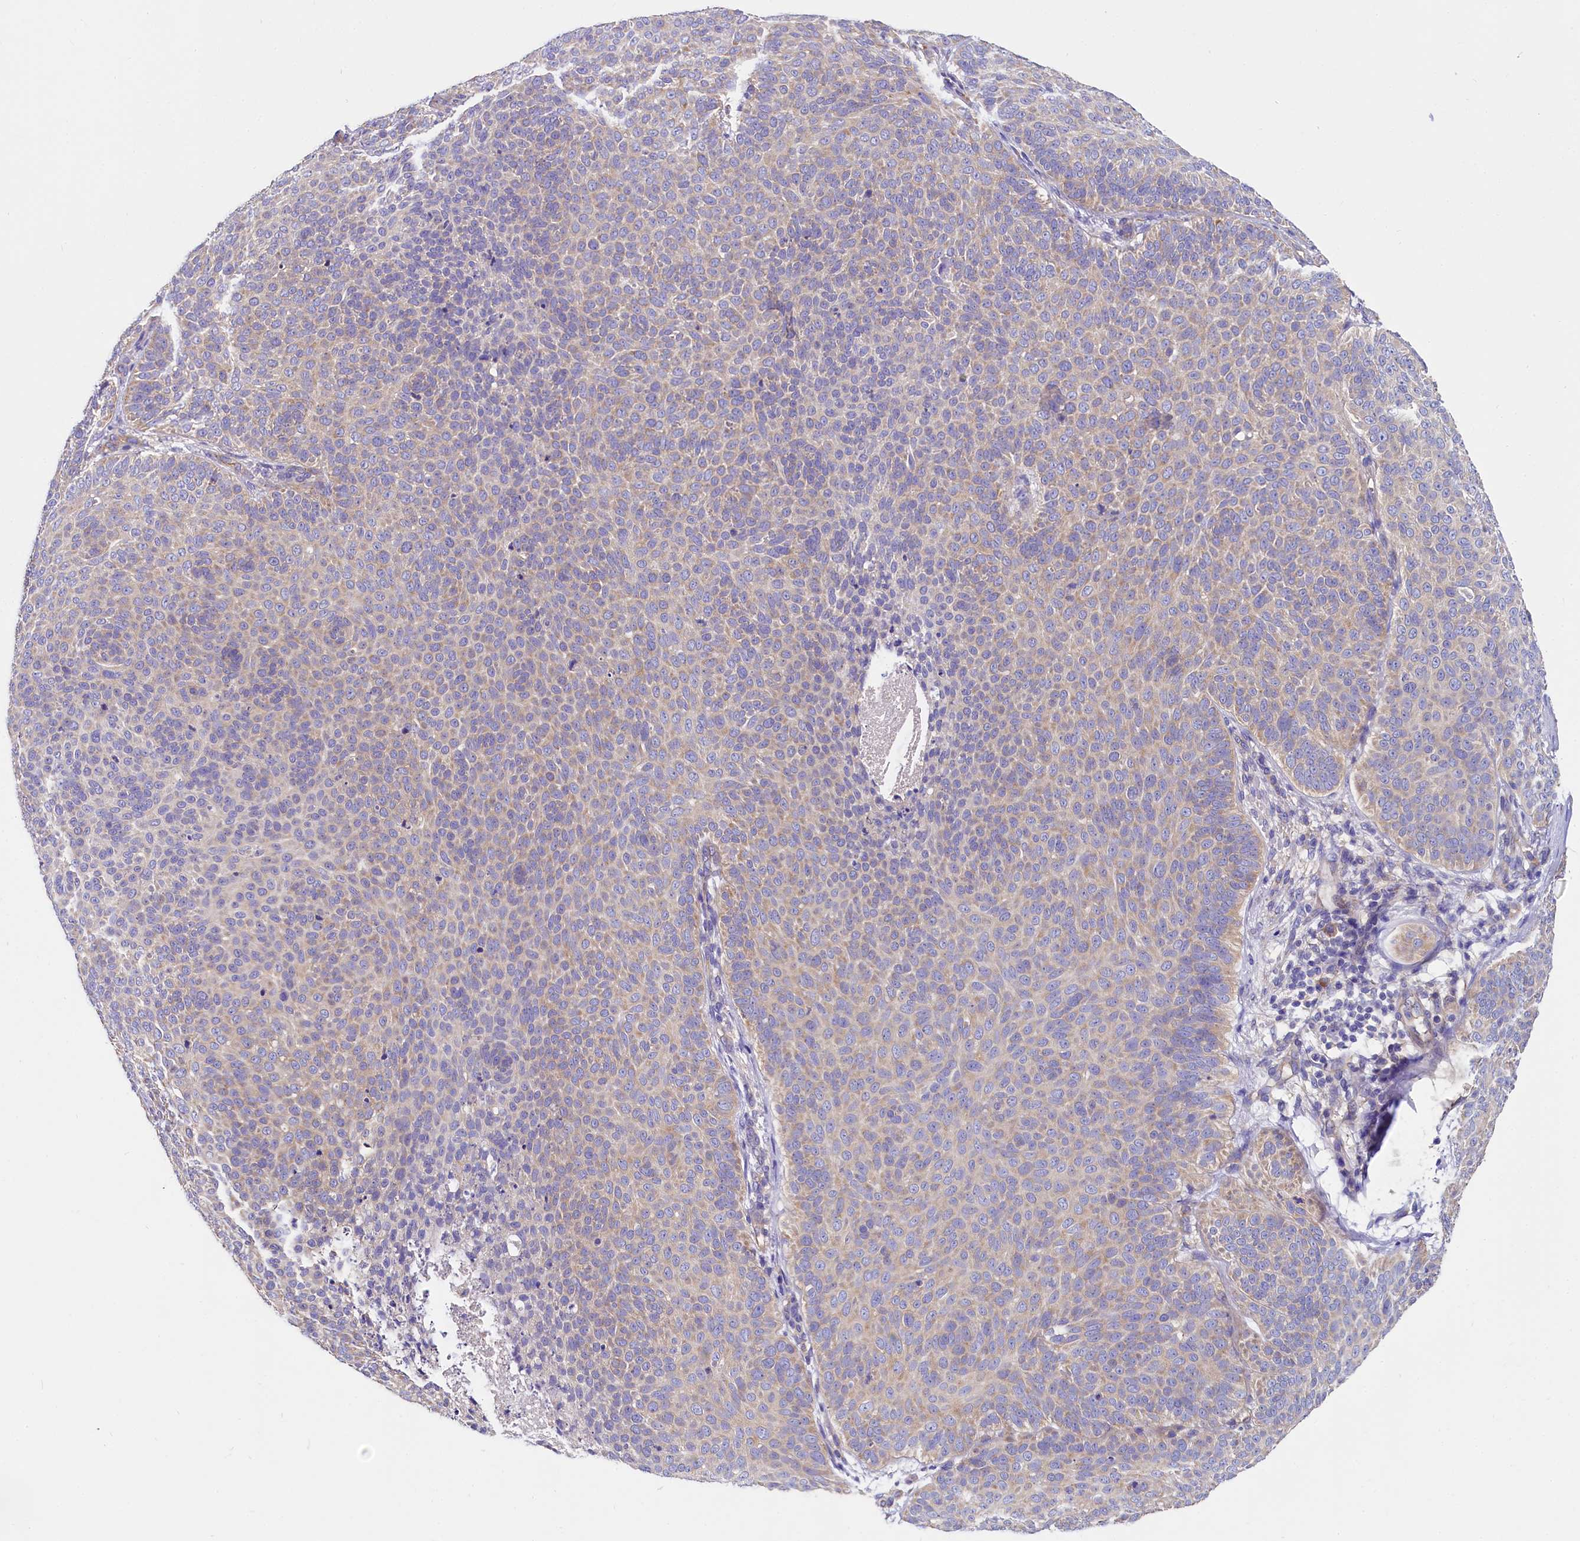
{"staining": {"intensity": "weak", "quantity": "25%-75%", "location": "cytoplasmic/membranous"}, "tissue": "skin cancer", "cell_type": "Tumor cells", "image_type": "cancer", "snomed": [{"axis": "morphology", "description": "Basal cell carcinoma"}, {"axis": "topography", "description": "Skin"}], "caption": "High-magnification brightfield microscopy of skin cancer (basal cell carcinoma) stained with DAB (3,3'-diaminobenzidine) (brown) and counterstained with hematoxylin (blue). tumor cells exhibit weak cytoplasmic/membranous staining is present in about25%-75% of cells.", "gene": "QARS1", "patient": {"sex": "male", "age": 85}}